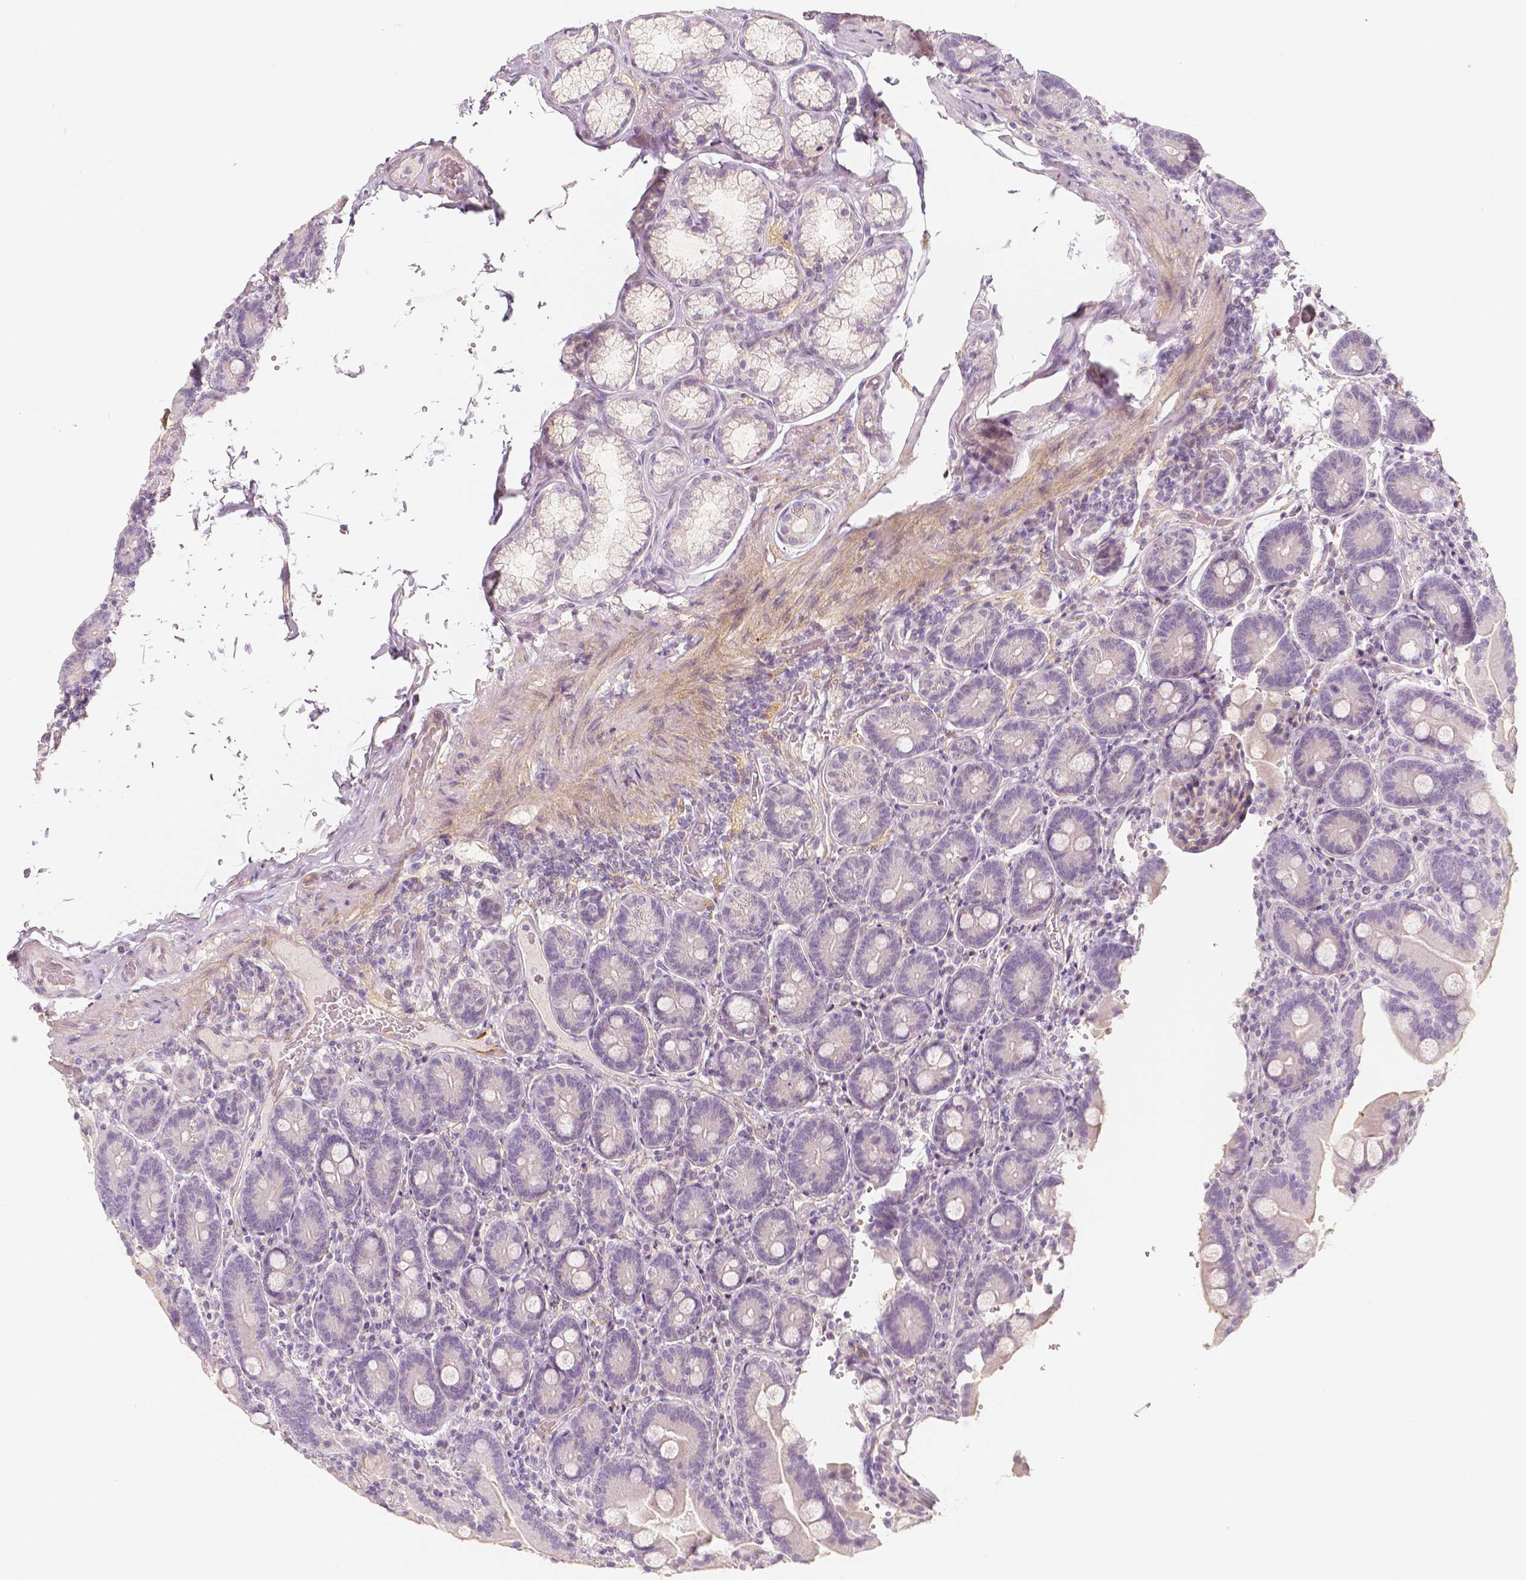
{"staining": {"intensity": "negative", "quantity": "none", "location": "none"}, "tissue": "duodenum", "cell_type": "Glandular cells", "image_type": "normal", "snomed": [{"axis": "morphology", "description": "Normal tissue, NOS"}, {"axis": "topography", "description": "Duodenum"}], "caption": "Duodenum stained for a protein using IHC reveals no staining glandular cells.", "gene": "THY1", "patient": {"sex": "female", "age": 62}}